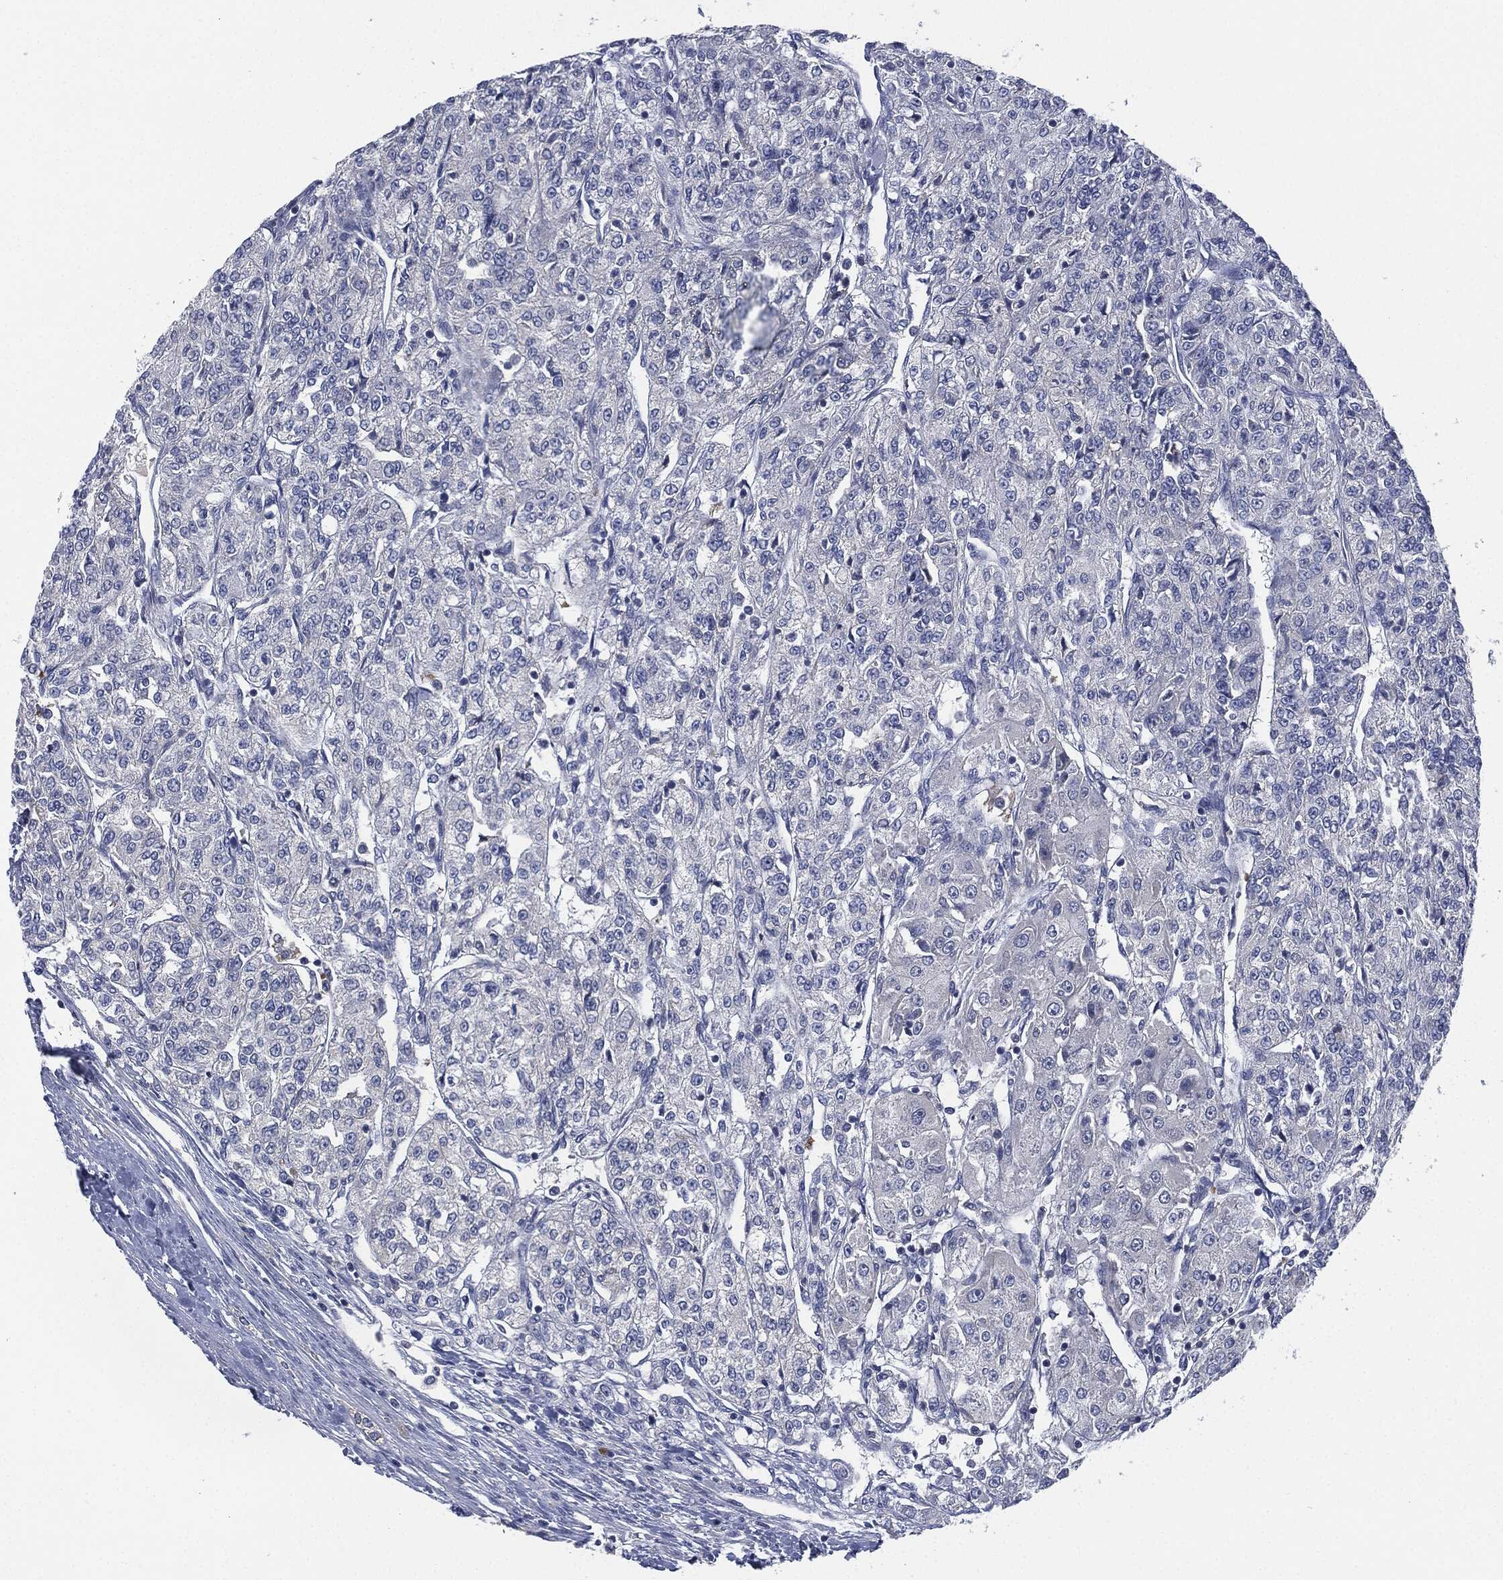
{"staining": {"intensity": "negative", "quantity": "none", "location": "none"}, "tissue": "renal cancer", "cell_type": "Tumor cells", "image_type": "cancer", "snomed": [{"axis": "morphology", "description": "Adenocarcinoma, NOS"}, {"axis": "topography", "description": "Kidney"}], "caption": "Renal adenocarcinoma stained for a protein using immunohistochemistry displays no expression tumor cells.", "gene": "SIGLEC9", "patient": {"sex": "female", "age": 63}}